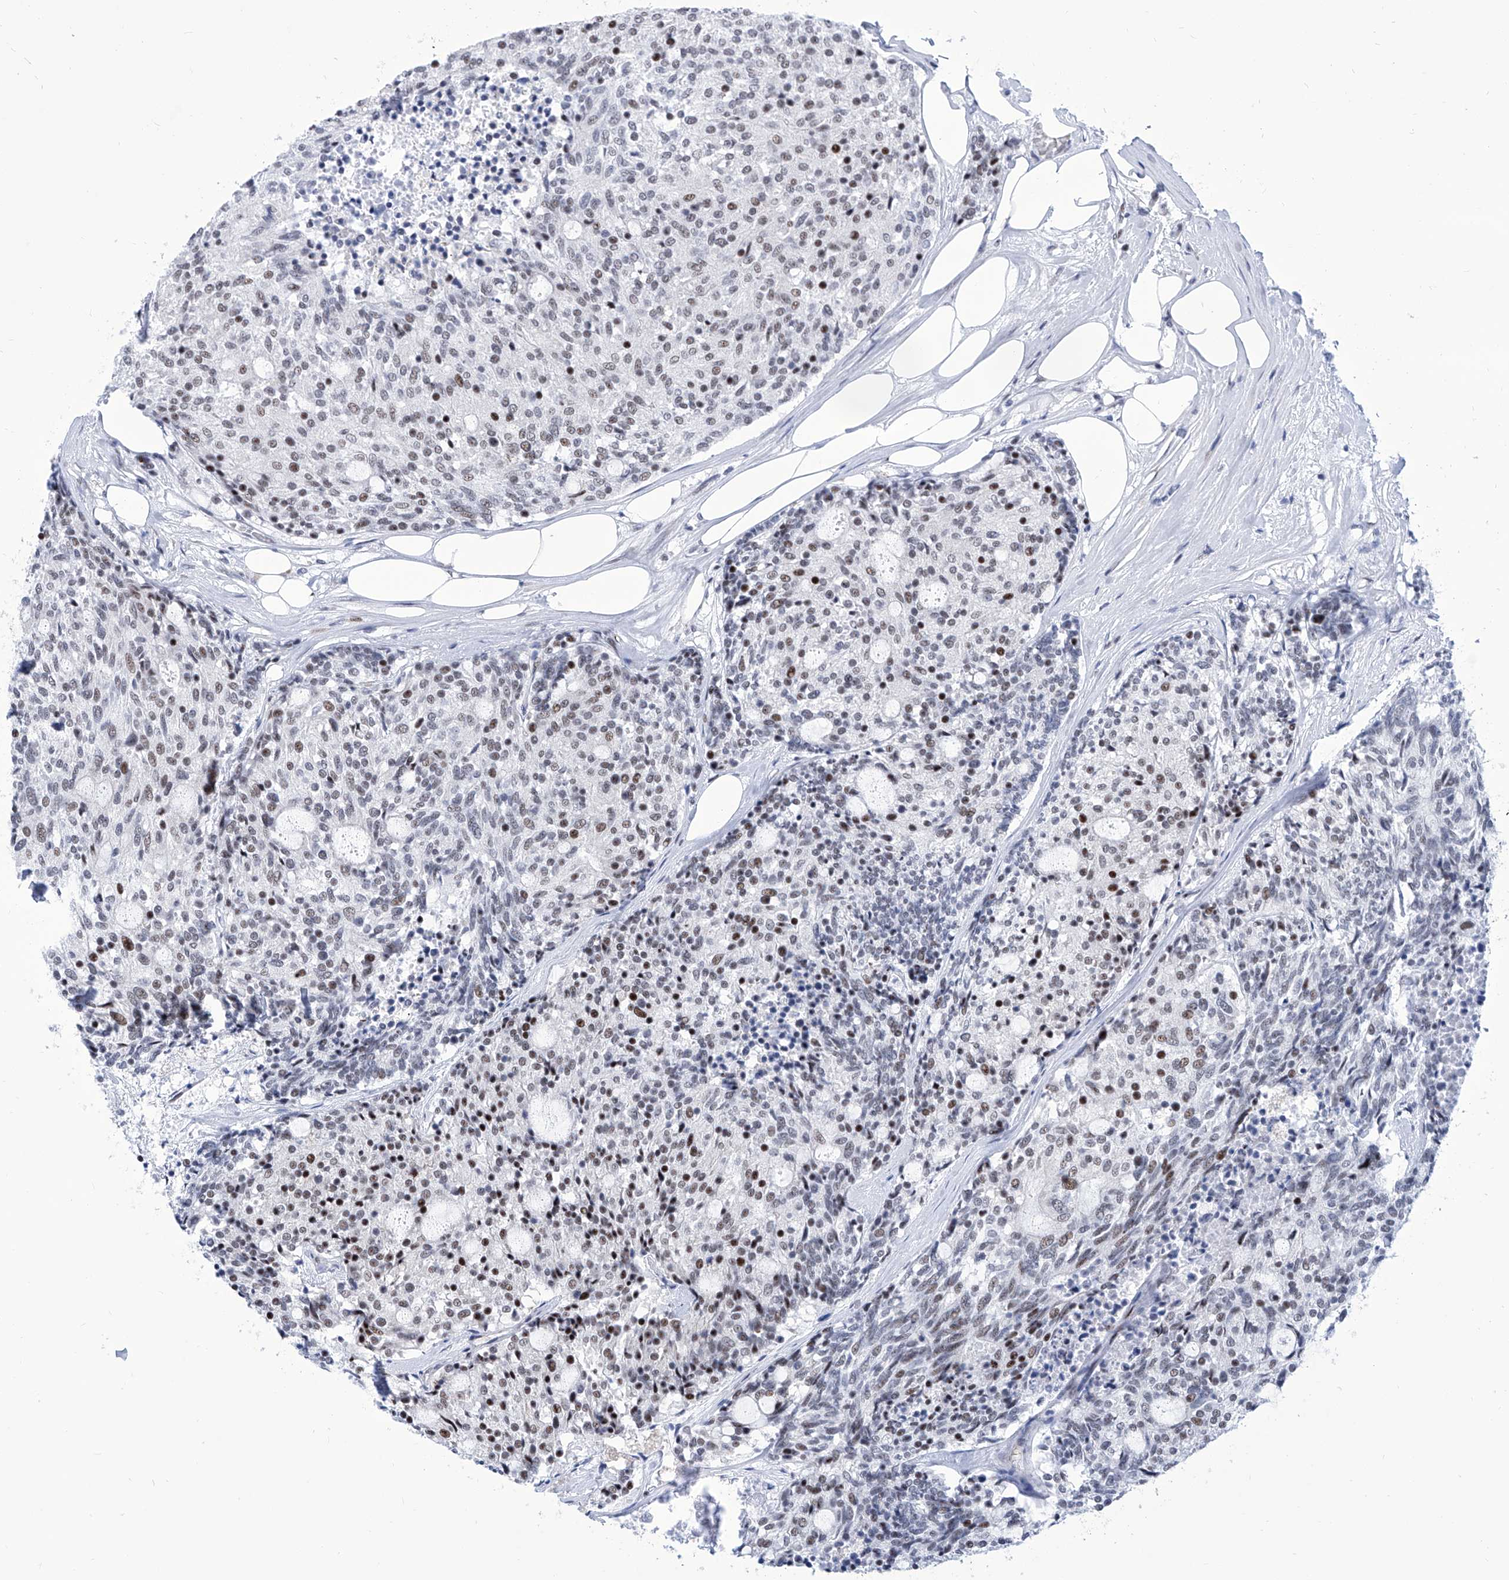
{"staining": {"intensity": "moderate", "quantity": "25%-75%", "location": "nuclear"}, "tissue": "carcinoid", "cell_type": "Tumor cells", "image_type": "cancer", "snomed": [{"axis": "morphology", "description": "Carcinoid, malignant, NOS"}, {"axis": "topography", "description": "Pancreas"}], "caption": "Carcinoid stained with a brown dye demonstrates moderate nuclear positive expression in approximately 25%-75% of tumor cells.", "gene": "SART1", "patient": {"sex": "female", "age": 54}}